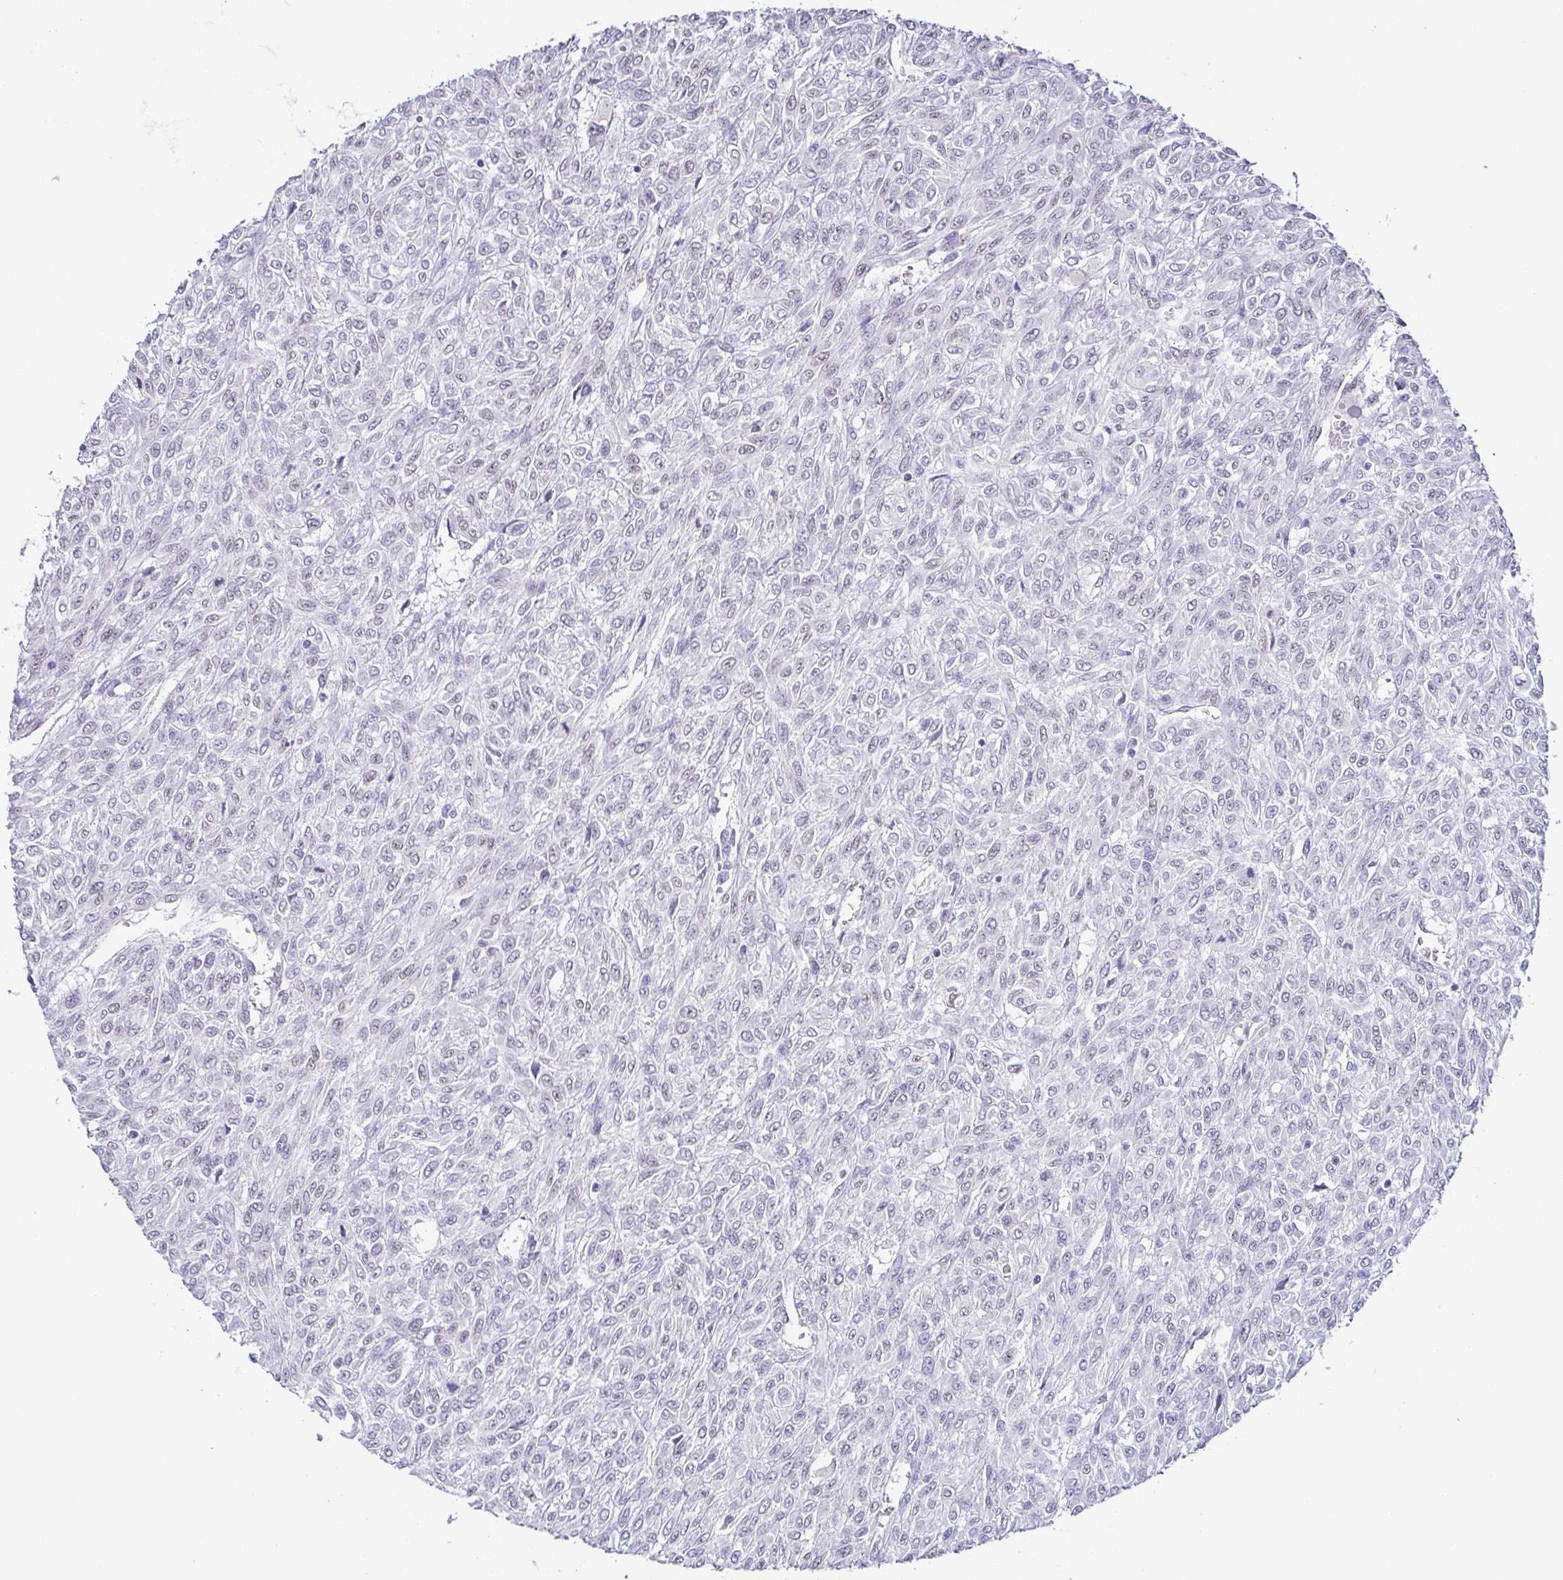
{"staining": {"intensity": "negative", "quantity": "none", "location": "none"}, "tissue": "renal cancer", "cell_type": "Tumor cells", "image_type": "cancer", "snomed": [{"axis": "morphology", "description": "Adenocarcinoma, NOS"}, {"axis": "topography", "description": "Kidney"}], "caption": "Tumor cells show no significant staining in adenocarcinoma (renal). (DAB (3,3'-diaminobenzidine) immunohistochemistry visualized using brightfield microscopy, high magnification).", "gene": "TCF3", "patient": {"sex": "male", "age": 58}}